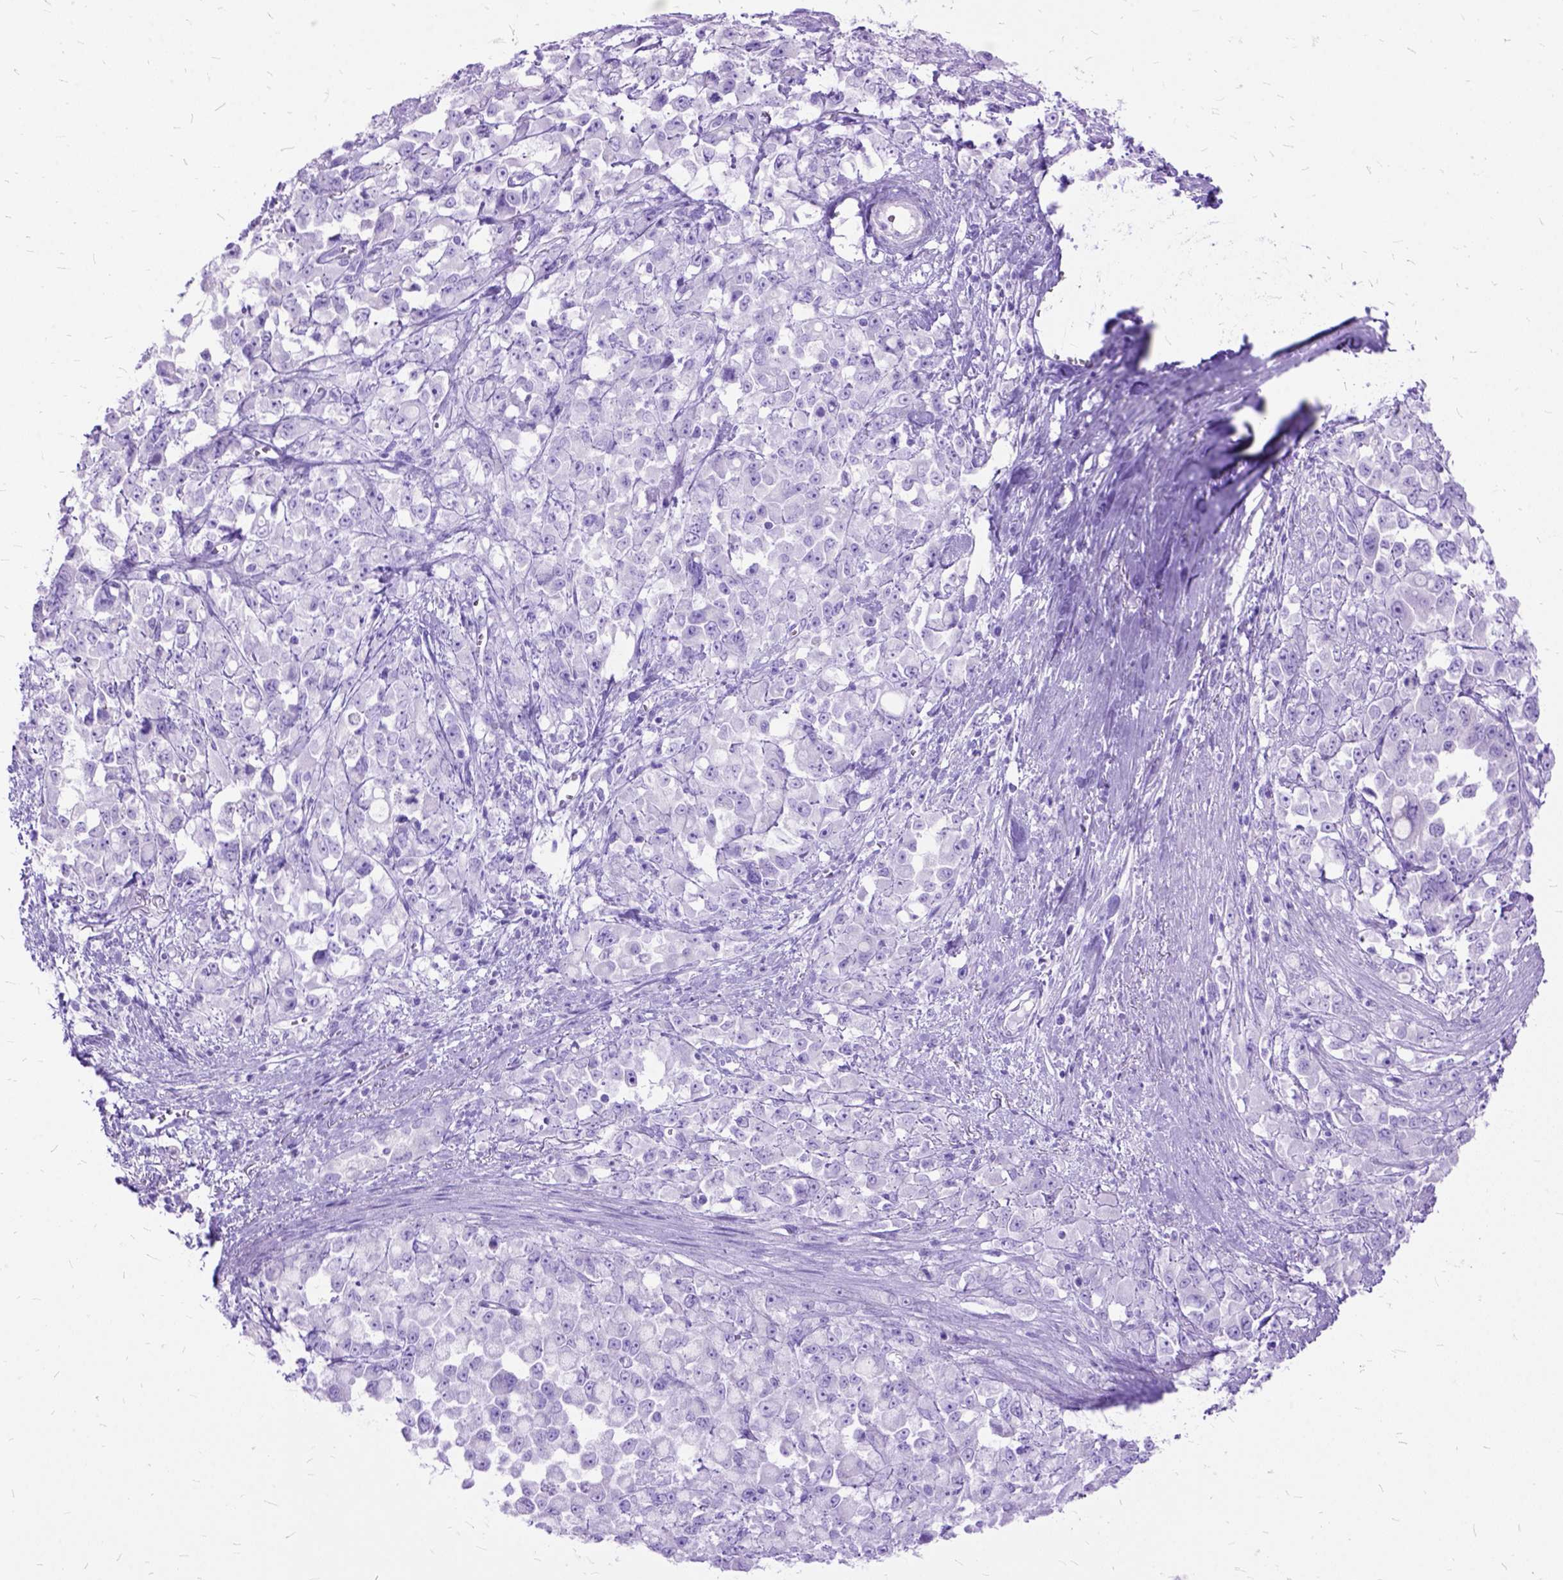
{"staining": {"intensity": "negative", "quantity": "none", "location": "none"}, "tissue": "stomach cancer", "cell_type": "Tumor cells", "image_type": "cancer", "snomed": [{"axis": "morphology", "description": "Adenocarcinoma, NOS"}, {"axis": "topography", "description": "Stomach"}], "caption": "A high-resolution photomicrograph shows immunohistochemistry staining of stomach cancer (adenocarcinoma), which reveals no significant positivity in tumor cells. (Immunohistochemistry, brightfield microscopy, high magnification).", "gene": "DNAH2", "patient": {"sex": "female", "age": 76}}